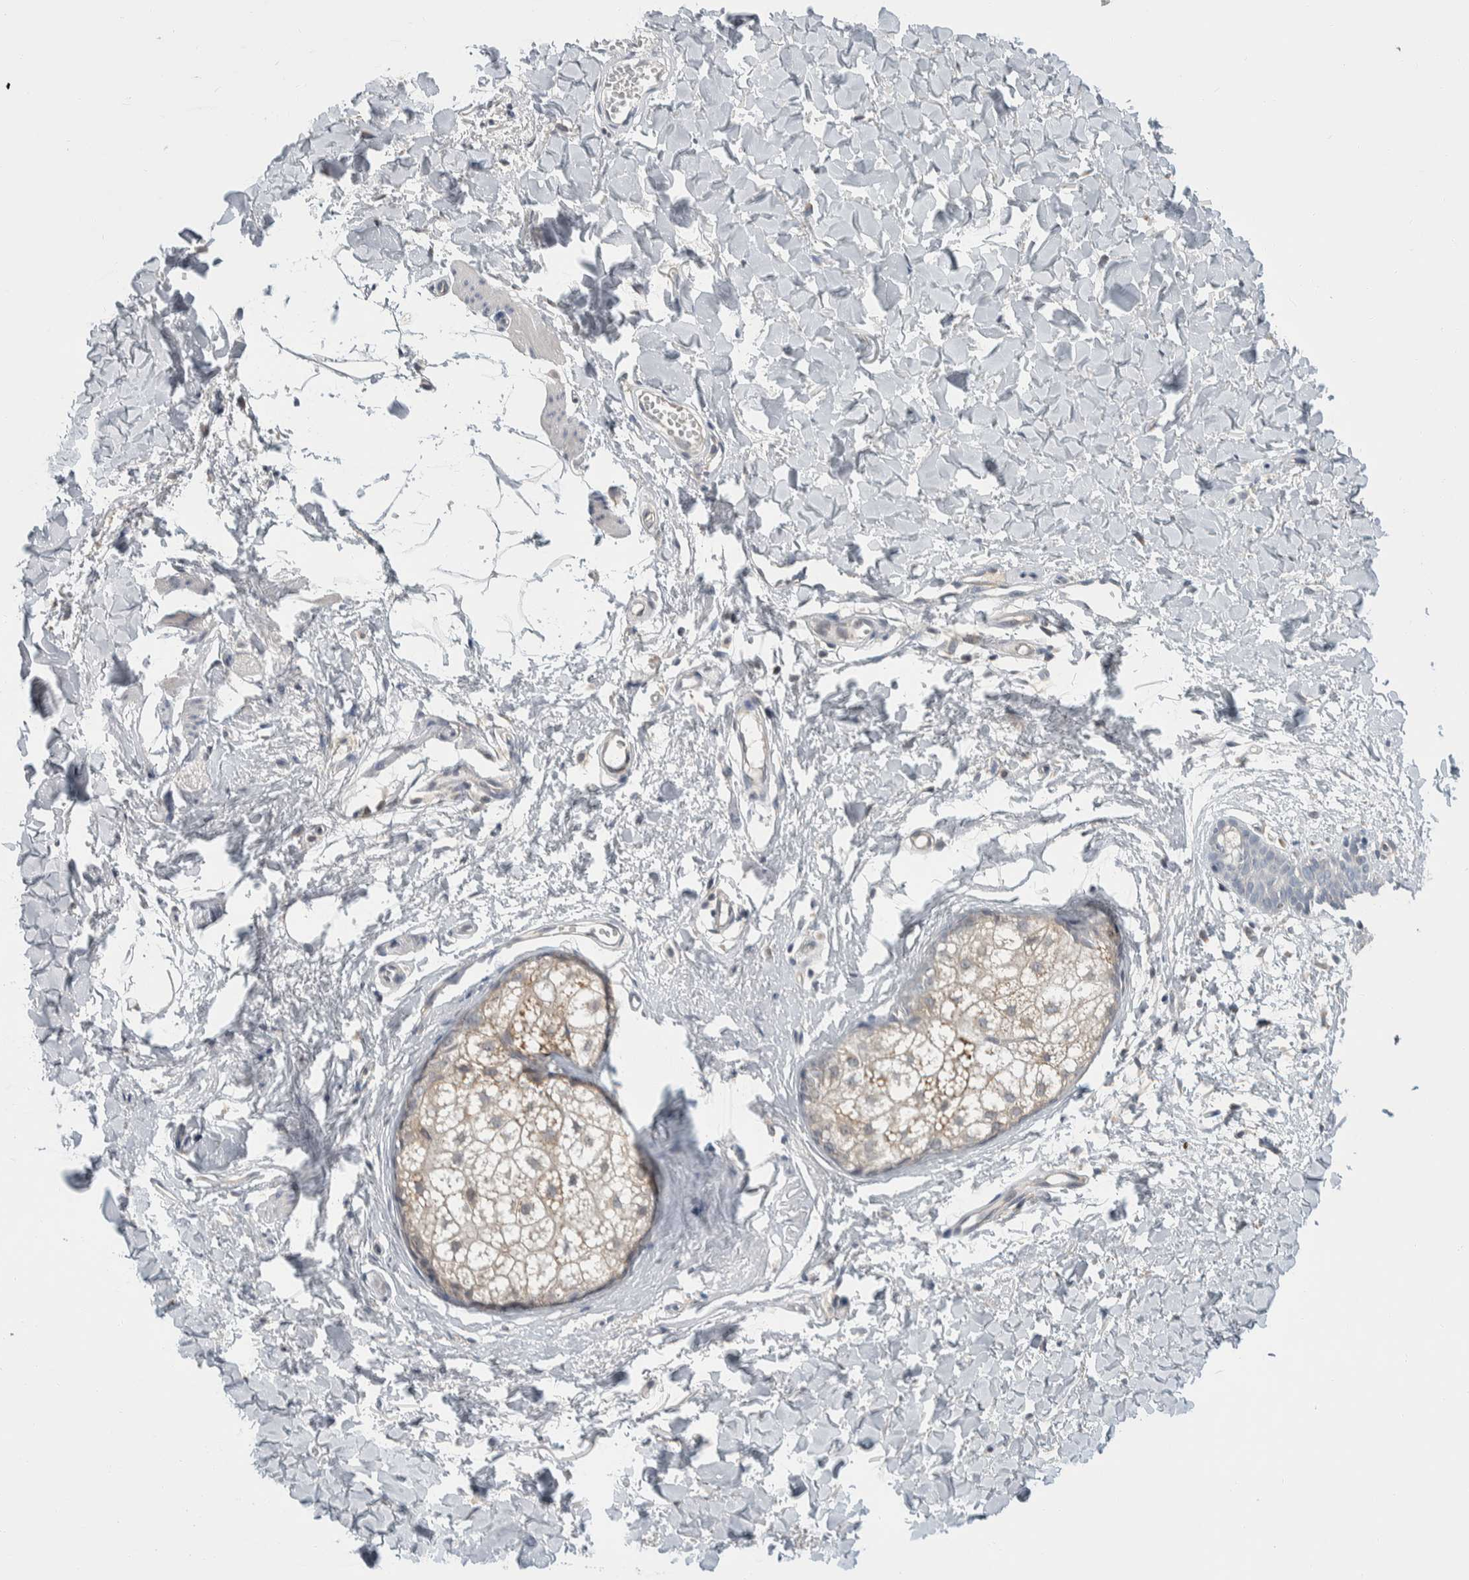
{"staining": {"intensity": "negative", "quantity": "none", "location": "none"}, "tissue": "skin", "cell_type": "Fibroblasts", "image_type": "normal", "snomed": [{"axis": "morphology", "description": "Normal tissue, NOS"}, {"axis": "topography", "description": "Skin"}], "caption": "Micrograph shows no protein positivity in fibroblasts of unremarkable skin. (DAB IHC with hematoxylin counter stain).", "gene": "SHPK", "patient": {"sex": "female", "age": 46}}